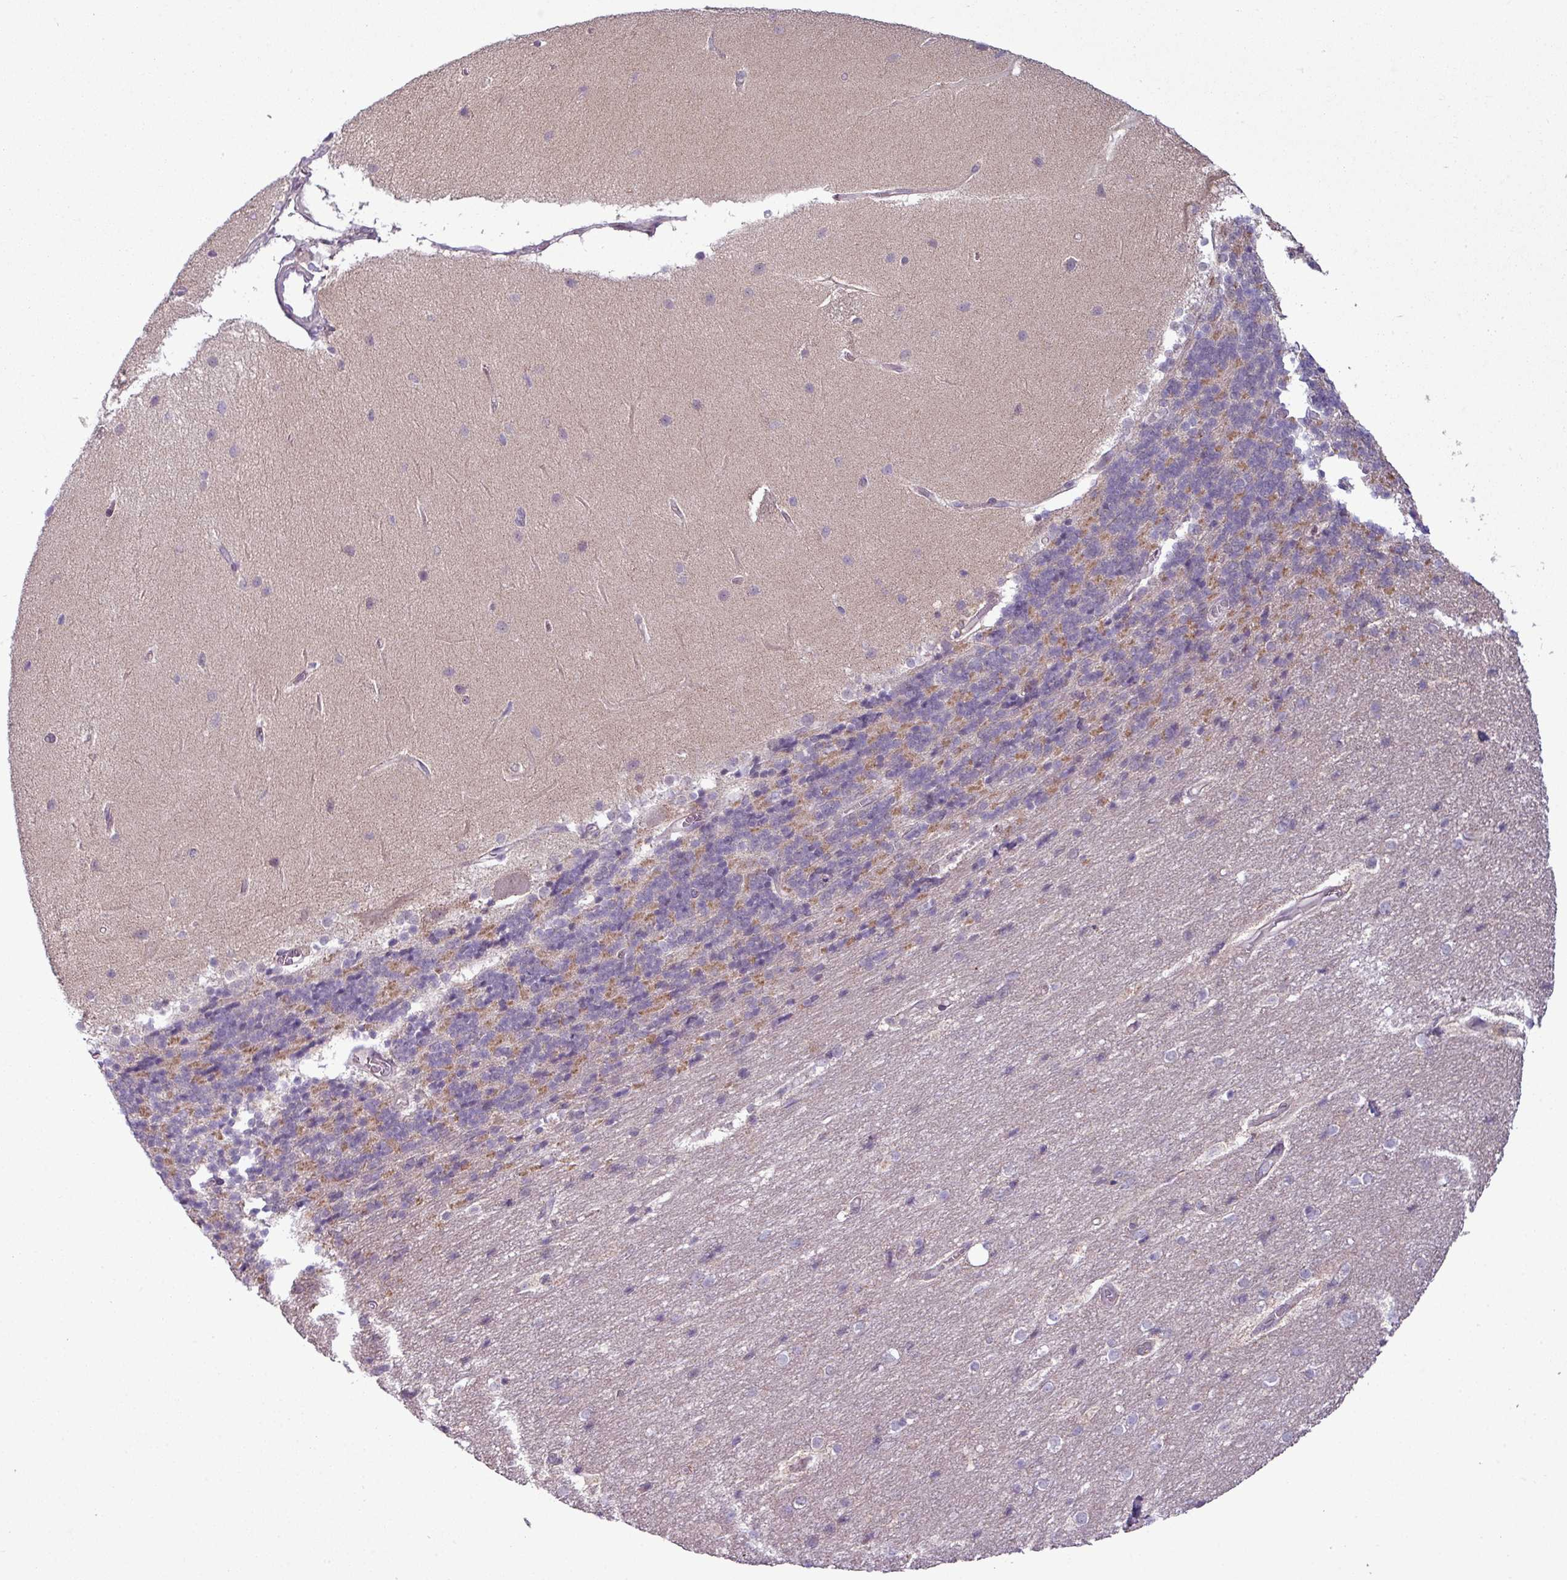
{"staining": {"intensity": "moderate", "quantity": "<25%", "location": "cytoplasmic/membranous"}, "tissue": "cerebellum", "cell_type": "Cells in granular layer", "image_type": "normal", "snomed": [{"axis": "morphology", "description": "Normal tissue, NOS"}, {"axis": "topography", "description": "Cerebellum"}], "caption": "Cerebellum stained with immunohistochemistry reveals moderate cytoplasmic/membranous positivity in about <25% of cells in granular layer.", "gene": "ZC2HC1C", "patient": {"sex": "female", "age": 54}}